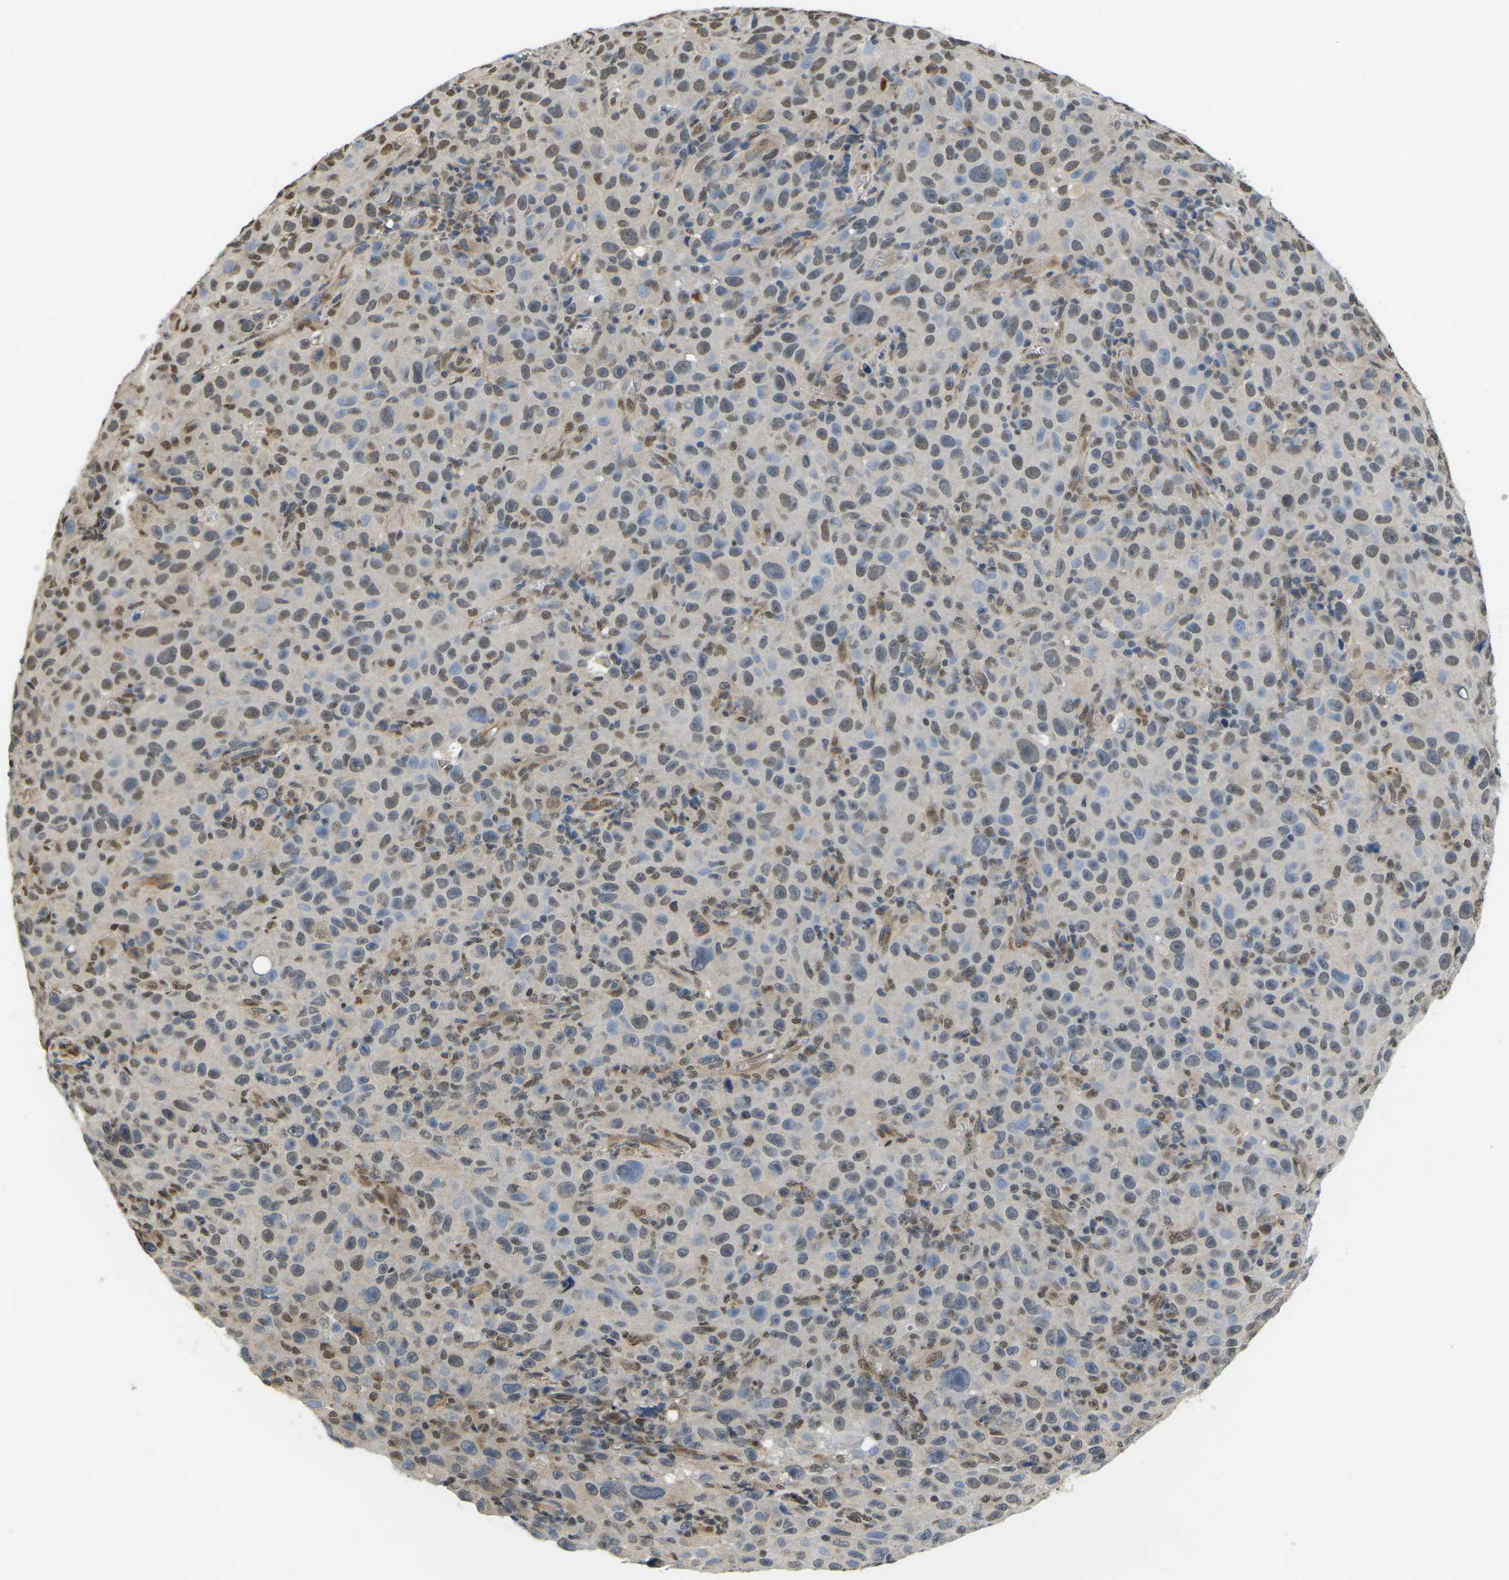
{"staining": {"intensity": "weak", "quantity": "25%-75%", "location": "nuclear"}, "tissue": "melanoma", "cell_type": "Tumor cells", "image_type": "cancer", "snomed": [{"axis": "morphology", "description": "Malignant melanoma, NOS"}, {"axis": "topography", "description": "Skin"}], "caption": "A high-resolution histopathology image shows immunohistochemistry (IHC) staining of malignant melanoma, which shows weak nuclear positivity in approximately 25%-75% of tumor cells.", "gene": "ERBB4", "patient": {"sex": "female", "age": 82}}